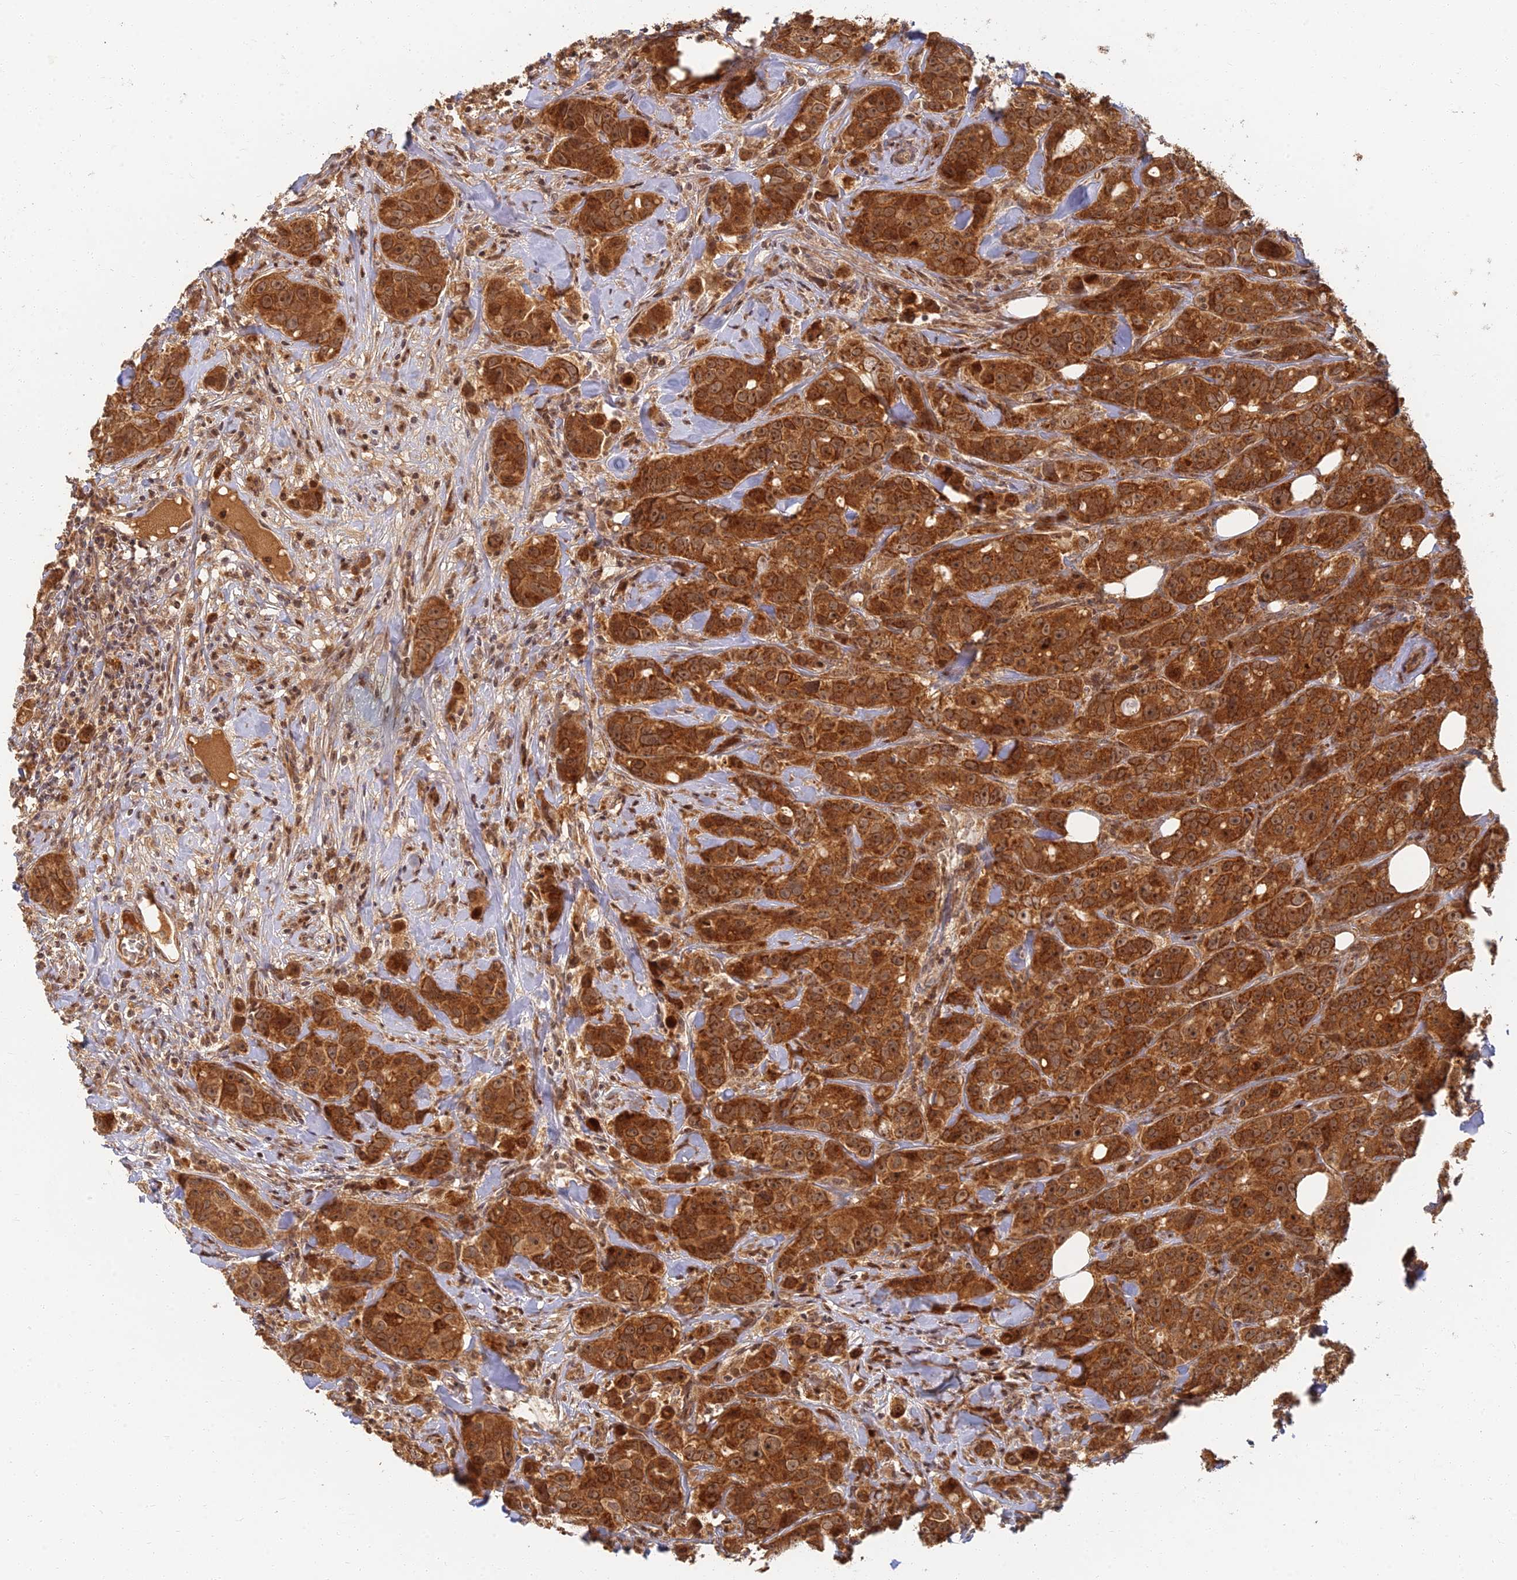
{"staining": {"intensity": "strong", "quantity": ">75%", "location": "cytoplasmic/membranous"}, "tissue": "breast cancer", "cell_type": "Tumor cells", "image_type": "cancer", "snomed": [{"axis": "morphology", "description": "Duct carcinoma"}, {"axis": "topography", "description": "Breast"}], "caption": "This image demonstrates breast cancer (intraductal carcinoma) stained with immunohistochemistry to label a protein in brown. The cytoplasmic/membranous of tumor cells show strong positivity for the protein. Nuclei are counter-stained blue.", "gene": "RGL3", "patient": {"sex": "female", "age": 43}}